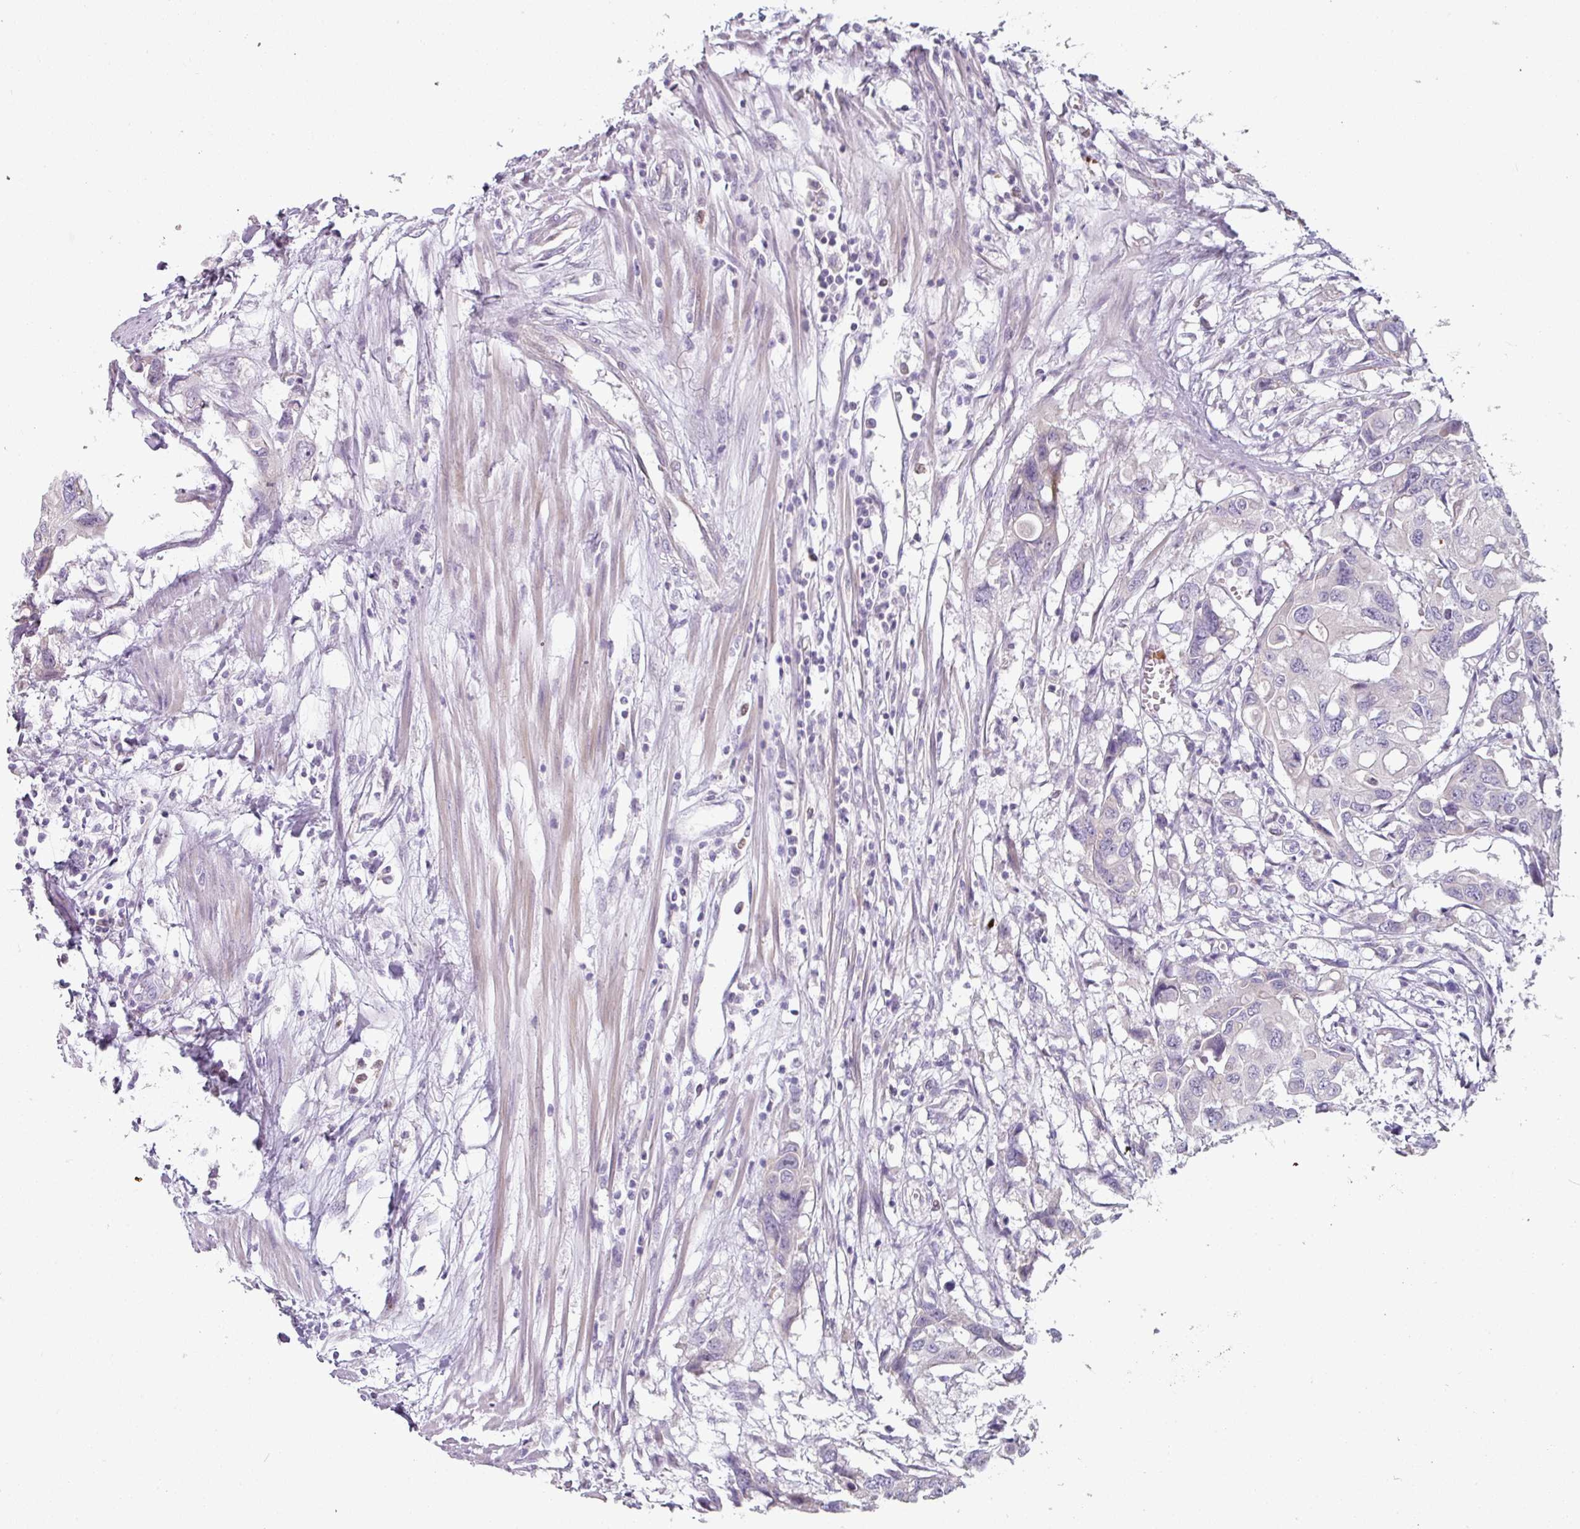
{"staining": {"intensity": "negative", "quantity": "none", "location": "none"}, "tissue": "colorectal cancer", "cell_type": "Tumor cells", "image_type": "cancer", "snomed": [{"axis": "morphology", "description": "Adenocarcinoma, NOS"}, {"axis": "topography", "description": "Colon"}], "caption": "Immunohistochemical staining of colorectal cancer (adenocarcinoma) reveals no significant positivity in tumor cells. (DAB immunohistochemistry (IHC), high magnification).", "gene": "FHAD1", "patient": {"sex": "male", "age": 77}}